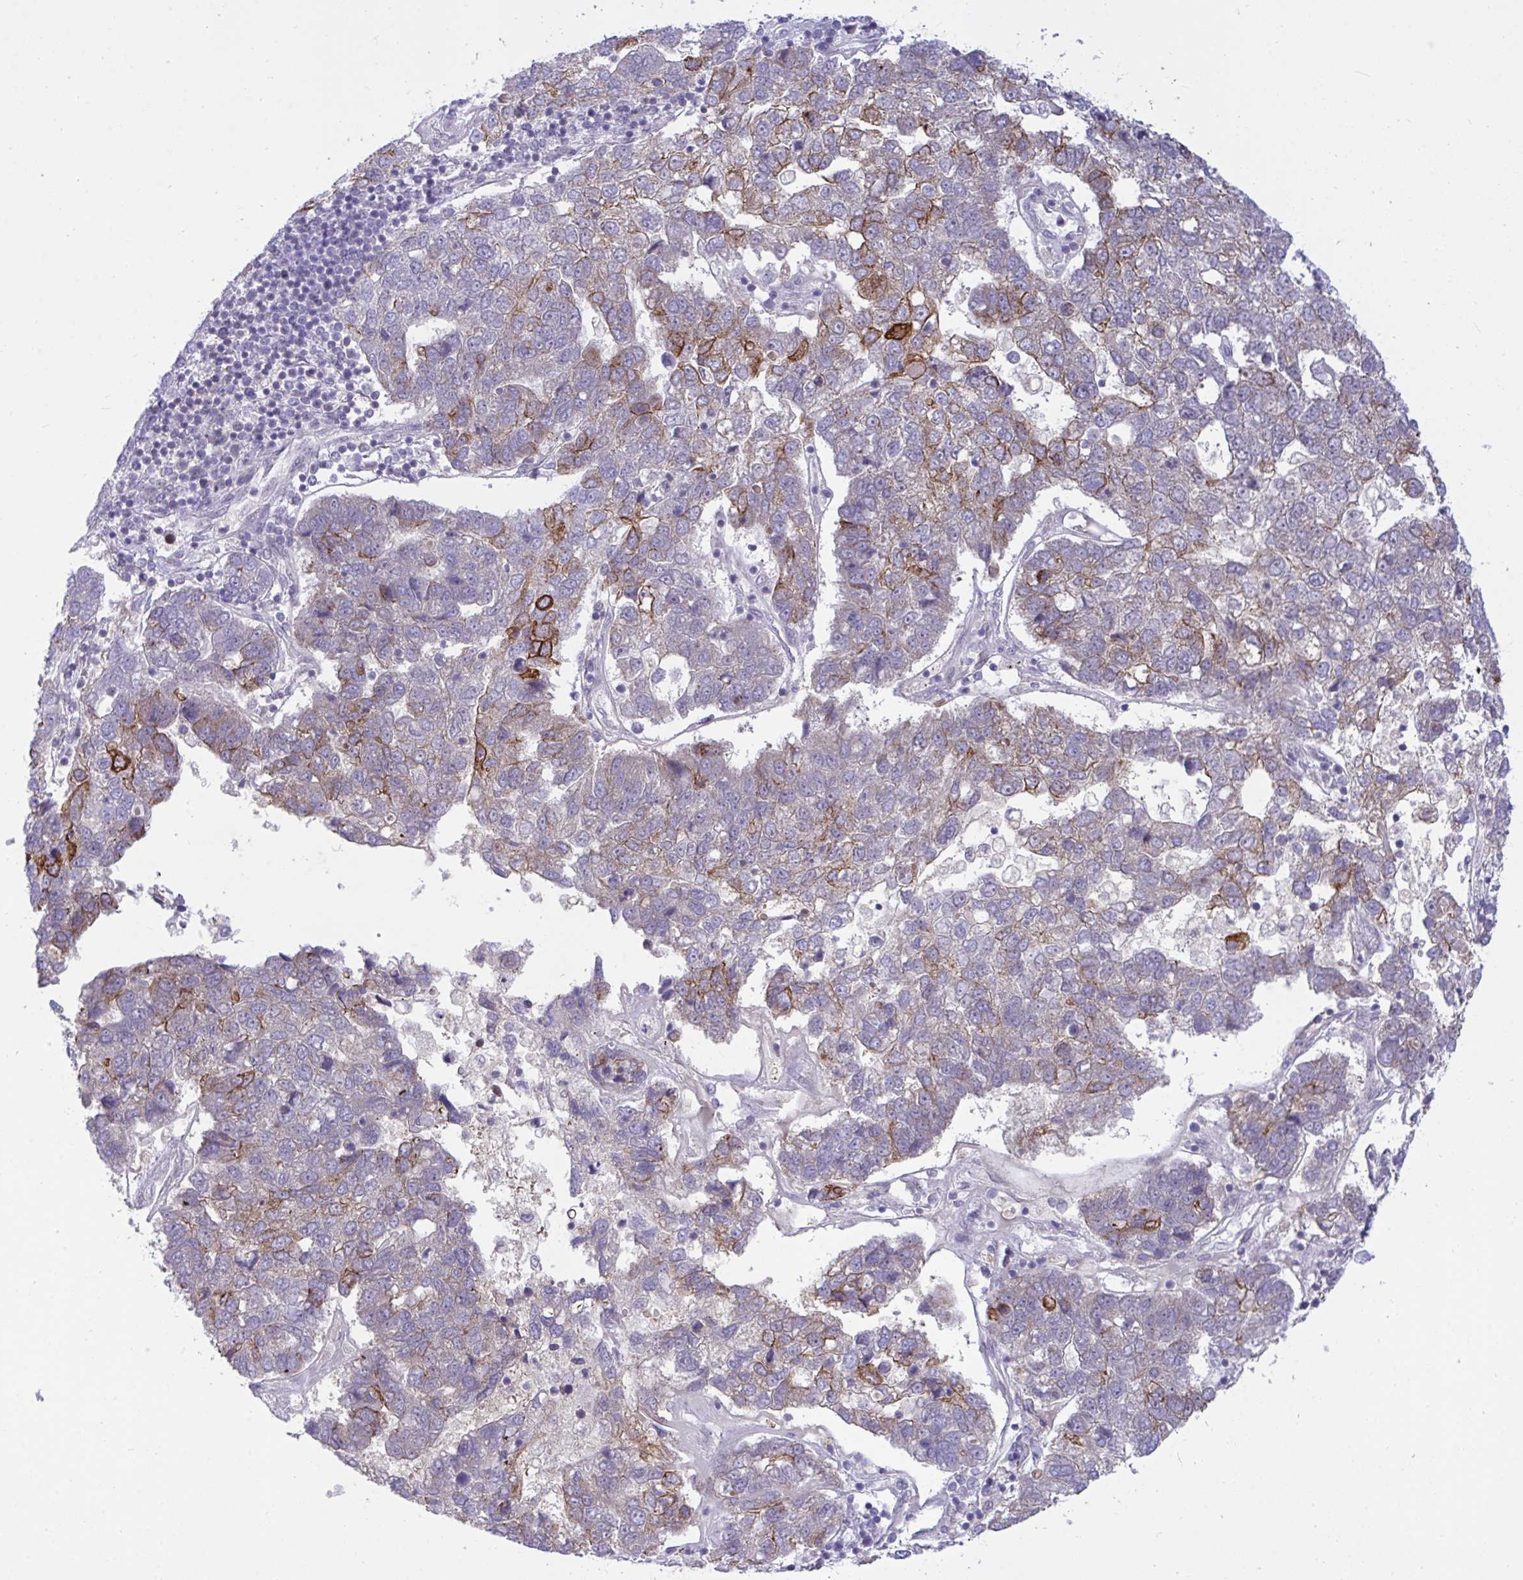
{"staining": {"intensity": "strong", "quantity": "<25%", "location": "cytoplasmic/membranous"}, "tissue": "pancreatic cancer", "cell_type": "Tumor cells", "image_type": "cancer", "snomed": [{"axis": "morphology", "description": "Adenocarcinoma, NOS"}, {"axis": "topography", "description": "Pancreas"}], "caption": "Pancreatic adenocarcinoma tissue exhibits strong cytoplasmic/membranous positivity in about <25% of tumor cells The staining is performed using DAB (3,3'-diaminobenzidine) brown chromogen to label protein expression. The nuclei are counter-stained blue using hematoxylin.", "gene": "EPOP", "patient": {"sex": "female", "age": 61}}